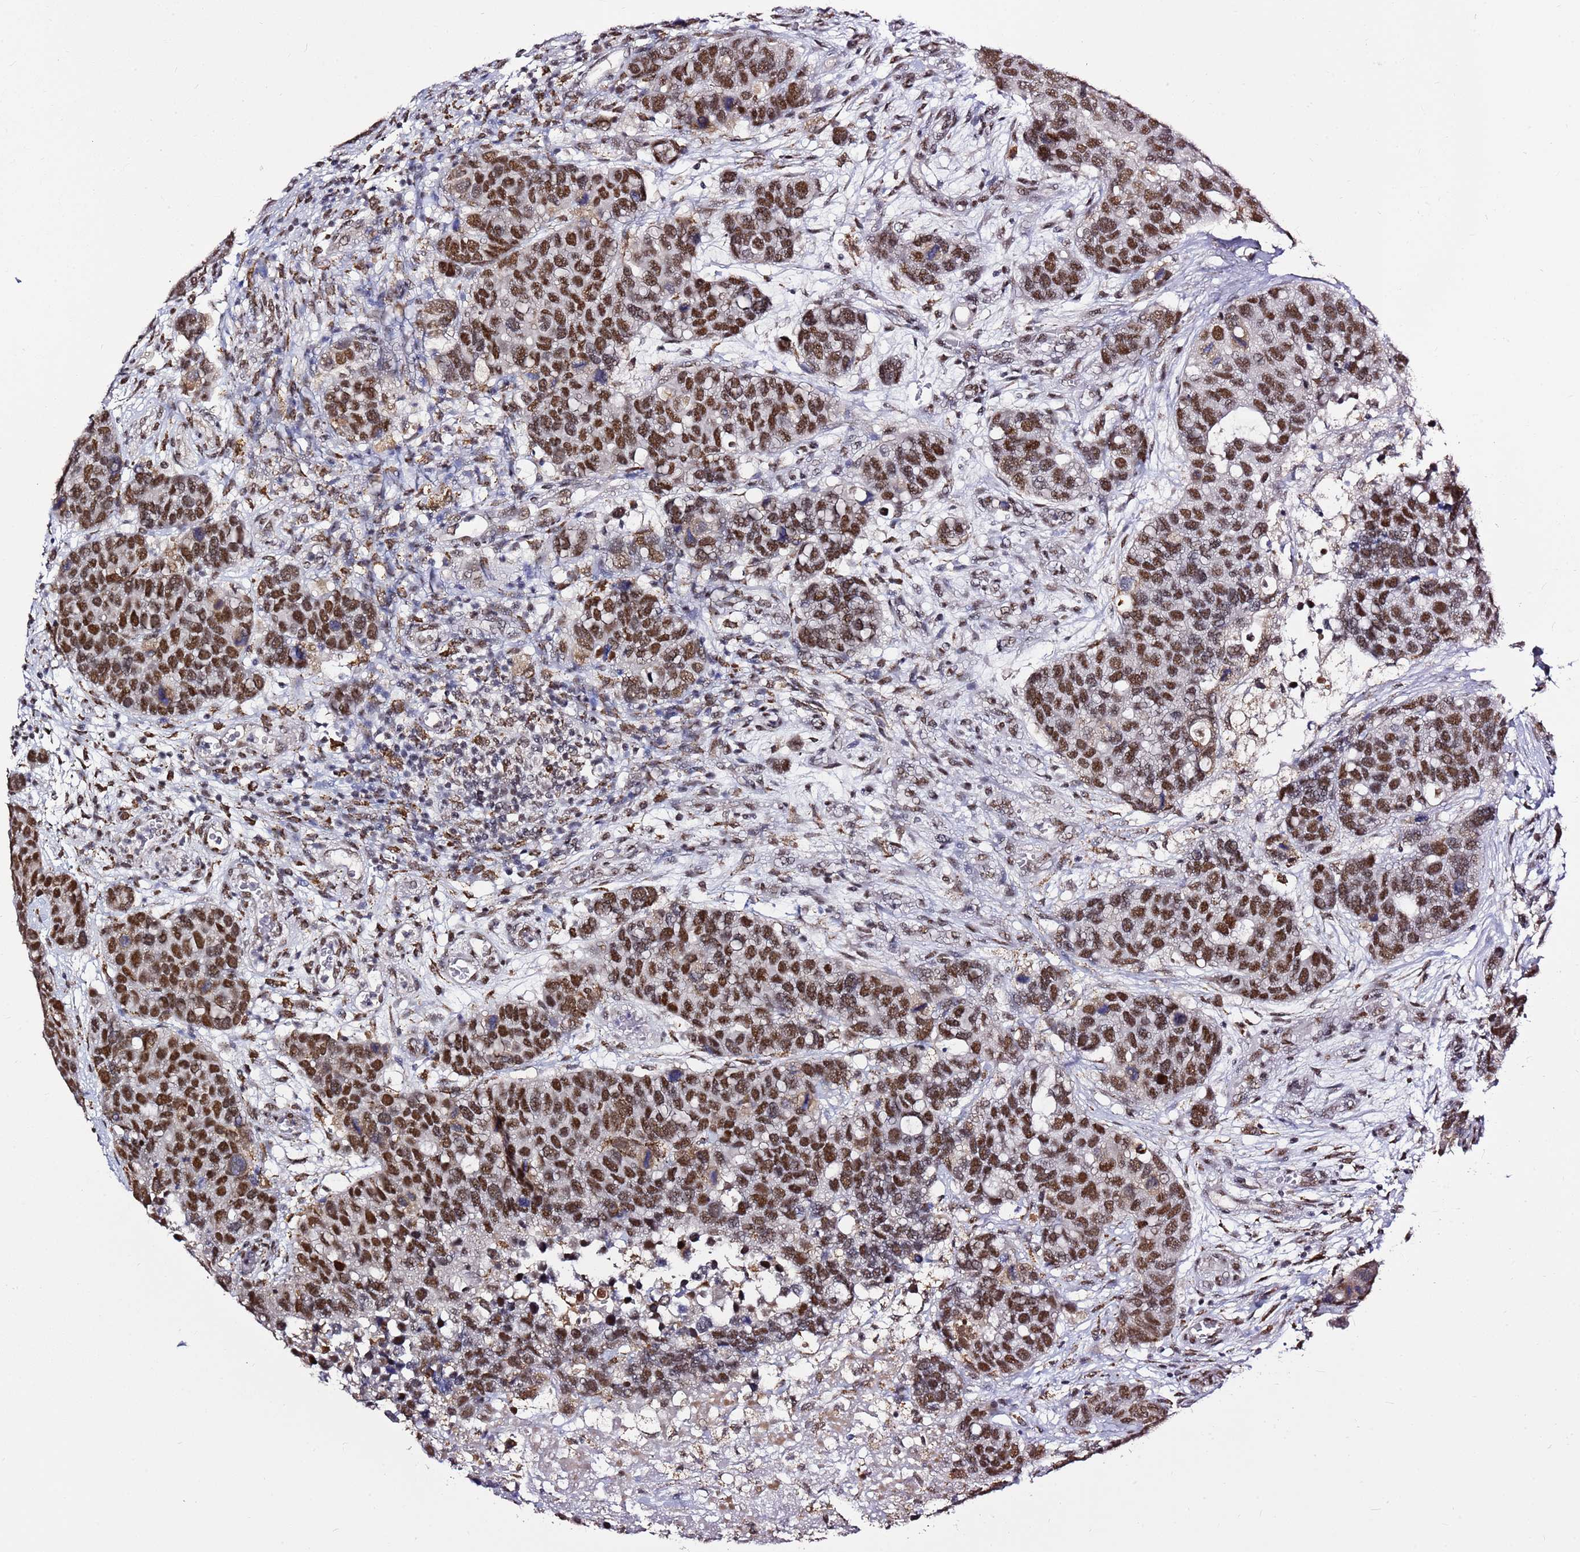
{"staining": {"intensity": "moderate", "quantity": ">75%", "location": "nuclear"}, "tissue": "breast cancer", "cell_type": "Tumor cells", "image_type": "cancer", "snomed": [{"axis": "morphology", "description": "Duct carcinoma"}, {"axis": "topography", "description": "Breast"}], "caption": "Immunohistochemical staining of breast cancer displays medium levels of moderate nuclear protein positivity in about >75% of tumor cells. (Stains: DAB in brown, nuclei in blue, Microscopy: brightfield microscopy at high magnification).", "gene": "AKAP8L", "patient": {"sex": "female", "age": 83}}